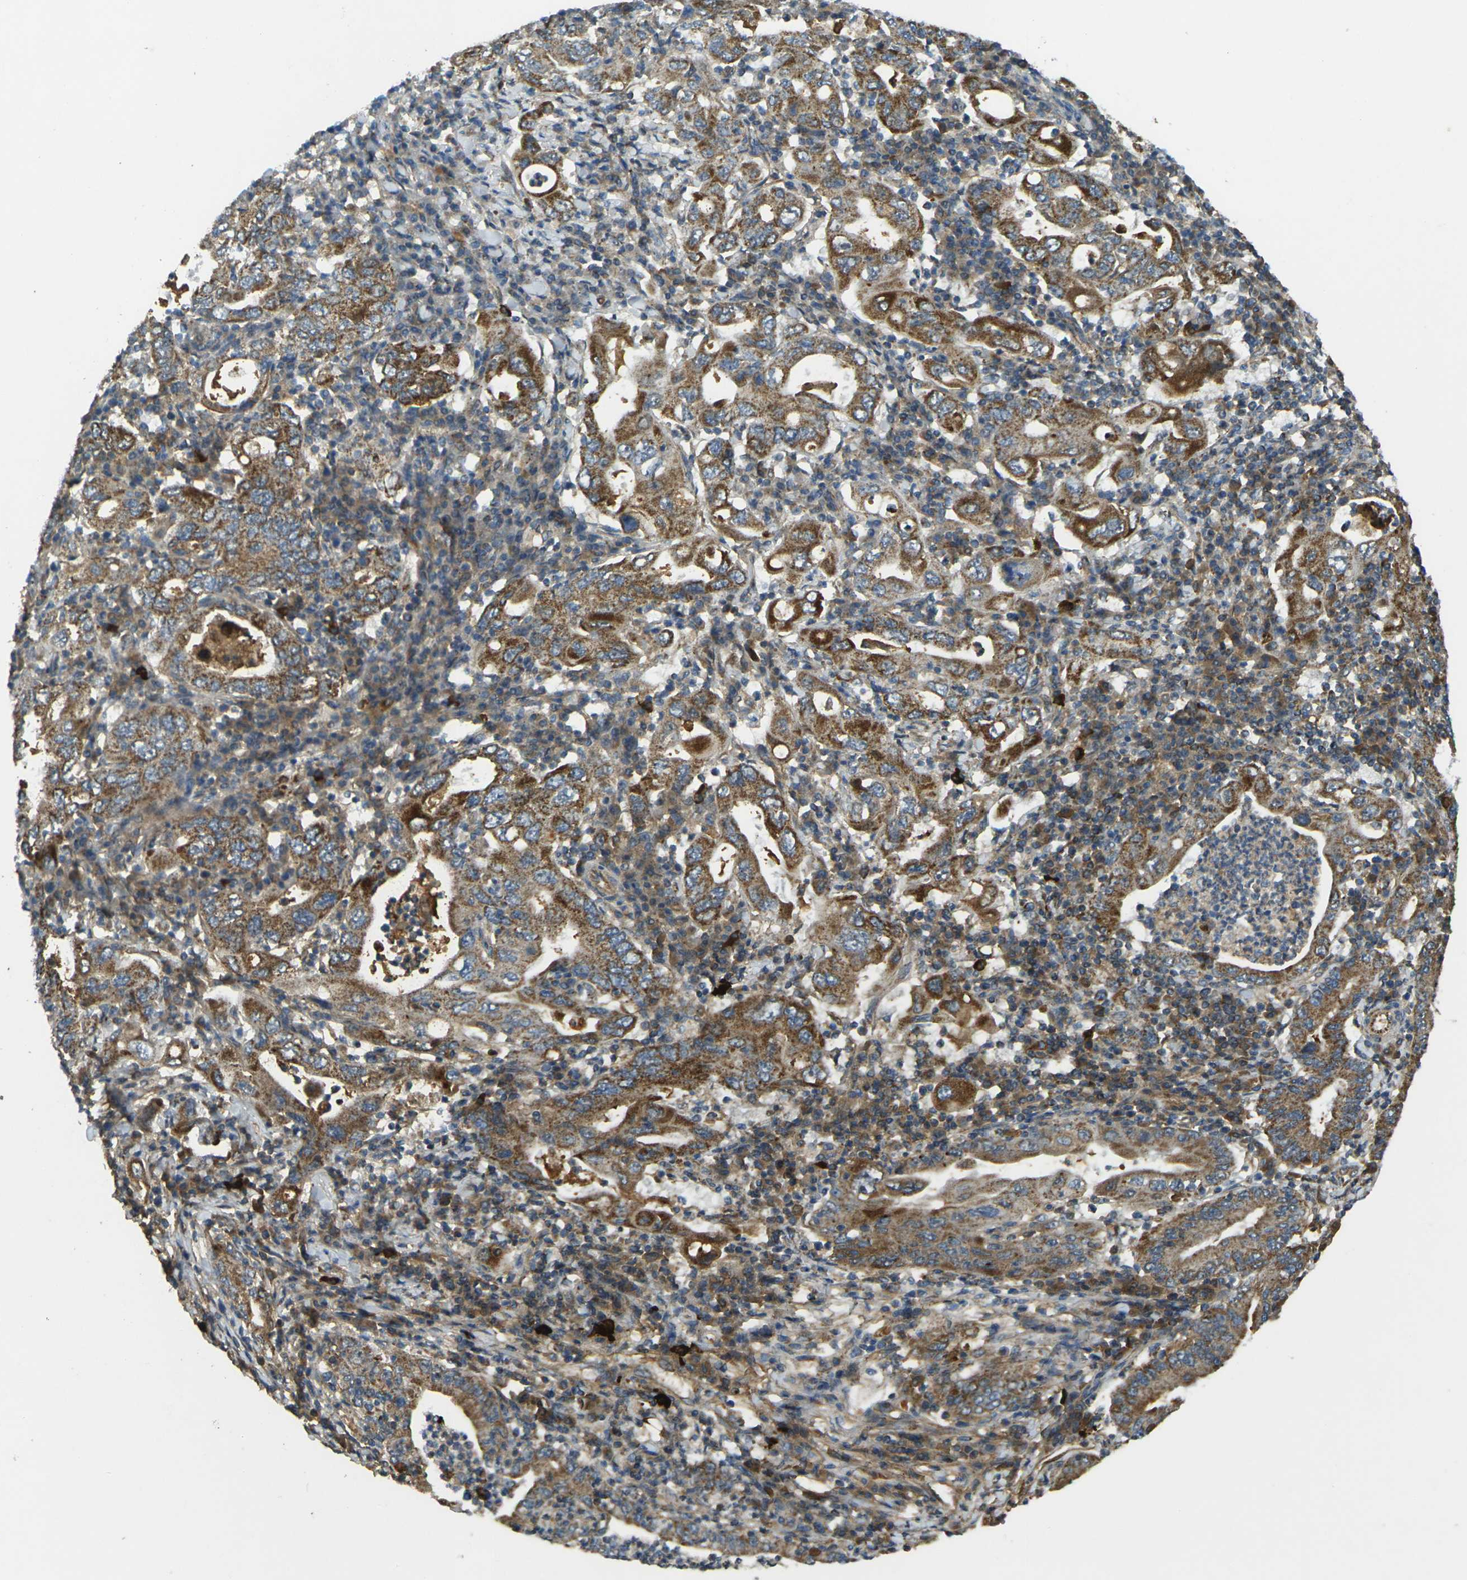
{"staining": {"intensity": "strong", "quantity": ">75%", "location": "cytoplasmic/membranous"}, "tissue": "stomach cancer", "cell_type": "Tumor cells", "image_type": "cancer", "snomed": [{"axis": "morphology", "description": "Normal tissue, NOS"}, {"axis": "morphology", "description": "Adenocarcinoma, NOS"}, {"axis": "topography", "description": "Esophagus"}, {"axis": "topography", "description": "Stomach, upper"}, {"axis": "topography", "description": "Peripheral nerve tissue"}], "caption": "Adenocarcinoma (stomach) stained with DAB (3,3'-diaminobenzidine) immunohistochemistry (IHC) demonstrates high levels of strong cytoplasmic/membranous staining in approximately >75% of tumor cells. (IHC, brightfield microscopy, high magnification).", "gene": "IGF1R", "patient": {"sex": "male", "age": 62}}